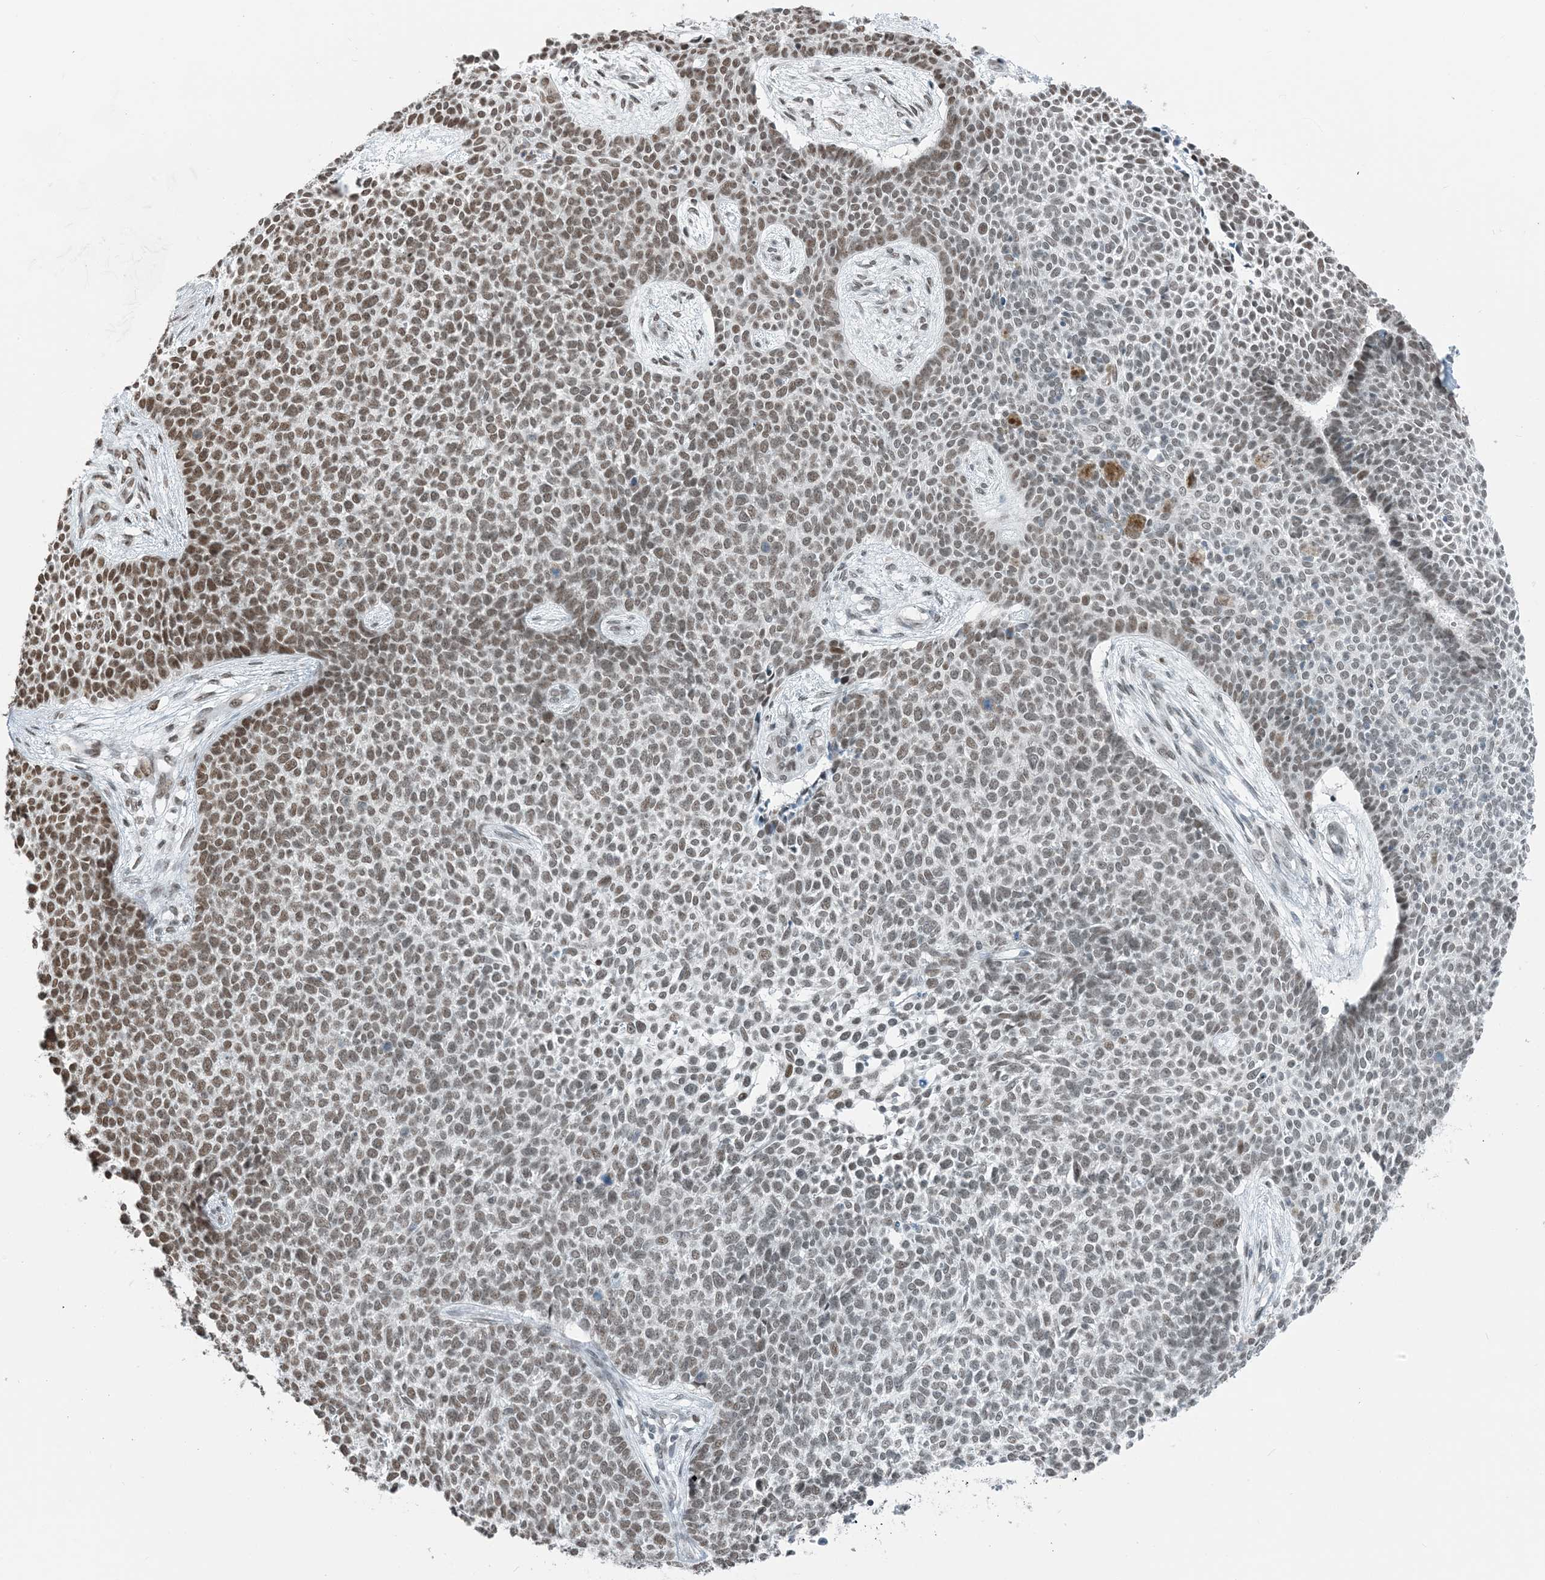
{"staining": {"intensity": "moderate", "quantity": "25%-75%", "location": "nuclear"}, "tissue": "skin cancer", "cell_type": "Tumor cells", "image_type": "cancer", "snomed": [{"axis": "morphology", "description": "Basal cell carcinoma"}, {"axis": "topography", "description": "Skin"}], "caption": "Immunohistochemistry staining of basal cell carcinoma (skin), which displays medium levels of moderate nuclear expression in approximately 25%-75% of tumor cells indicating moderate nuclear protein positivity. The staining was performed using DAB (brown) for protein detection and nuclei were counterstained in hematoxylin (blue).", "gene": "ZNF500", "patient": {"sex": "female", "age": 84}}